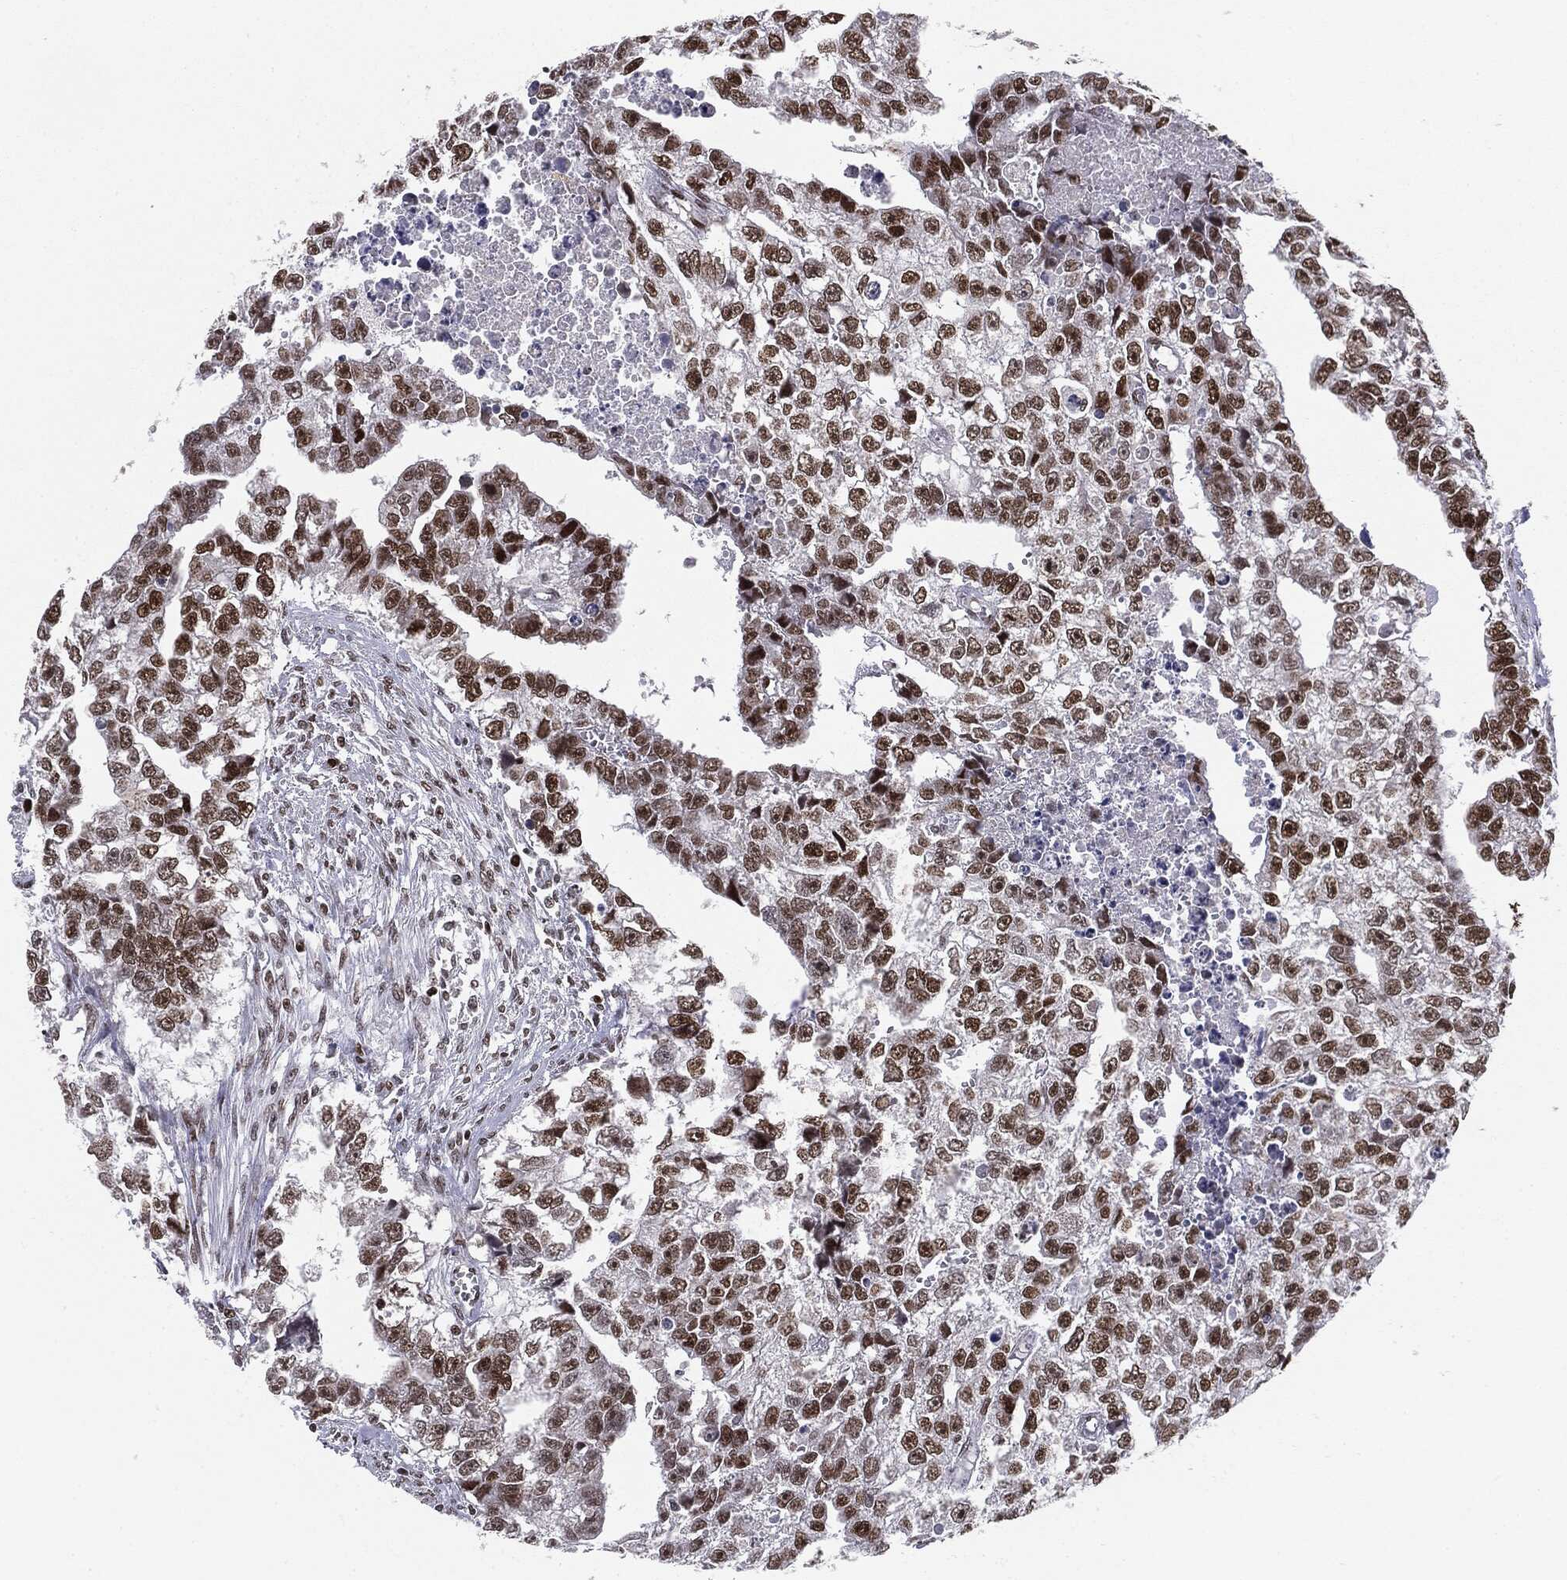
{"staining": {"intensity": "strong", "quantity": ">75%", "location": "nuclear"}, "tissue": "testis cancer", "cell_type": "Tumor cells", "image_type": "cancer", "snomed": [{"axis": "morphology", "description": "Carcinoma, Embryonal, NOS"}, {"axis": "morphology", "description": "Teratoma, malignant, NOS"}, {"axis": "topography", "description": "Testis"}], "caption": "Brown immunohistochemical staining in human embryonal carcinoma (testis) shows strong nuclear expression in approximately >75% of tumor cells. (DAB IHC, brown staining for protein, blue staining for nuclei).", "gene": "MDC1", "patient": {"sex": "male", "age": 44}}